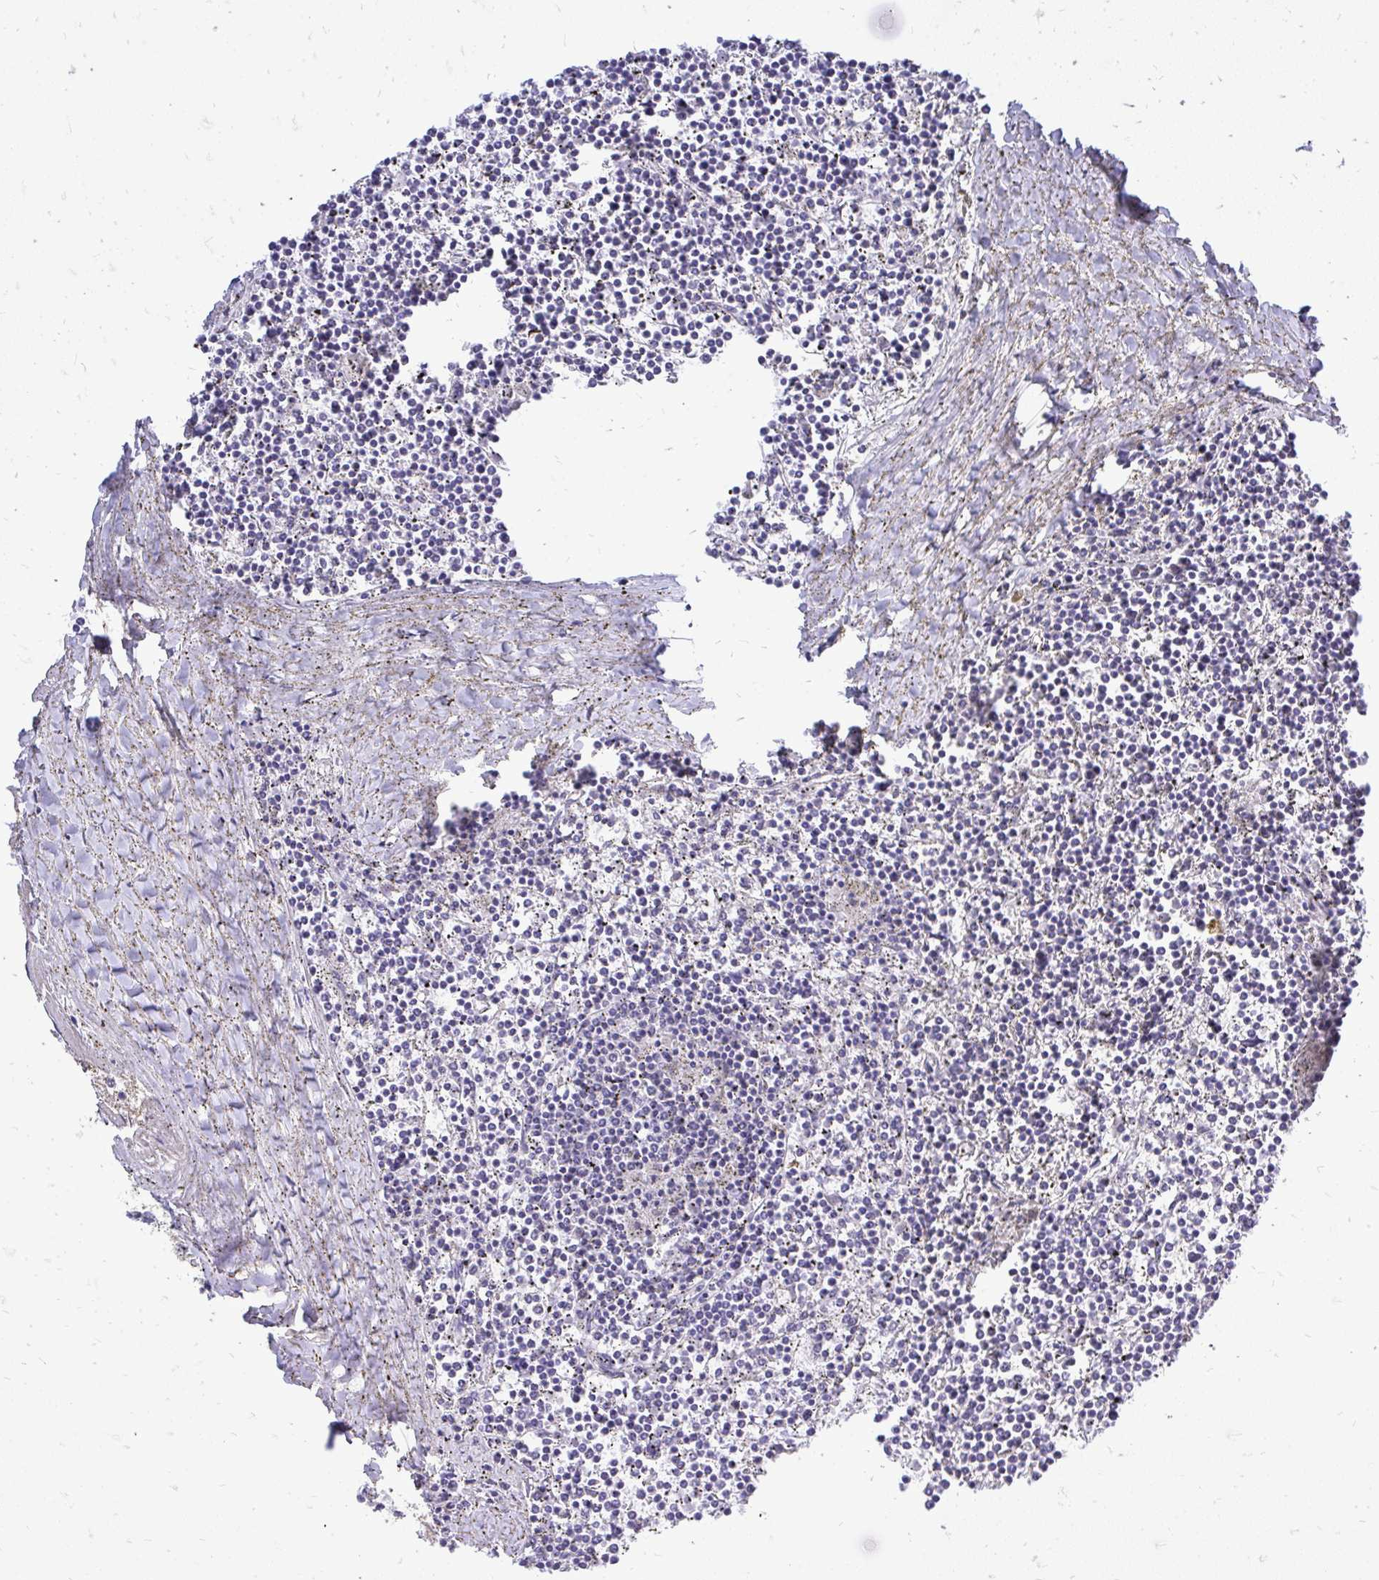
{"staining": {"intensity": "negative", "quantity": "none", "location": "none"}, "tissue": "lymphoma", "cell_type": "Tumor cells", "image_type": "cancer", "snomed": [{"axis": "morphology", "description": "Malignant lymphoma, non-Hodgkin's type, Low grade"}, {"axis": "topography", "description": "Spleen"}], "caption": "Histopathology image shows no protein positivity in tumor cells of lymphoma tissue.", "gene": "OR8D1", "patient": {"sex": "female", "age": 19}}